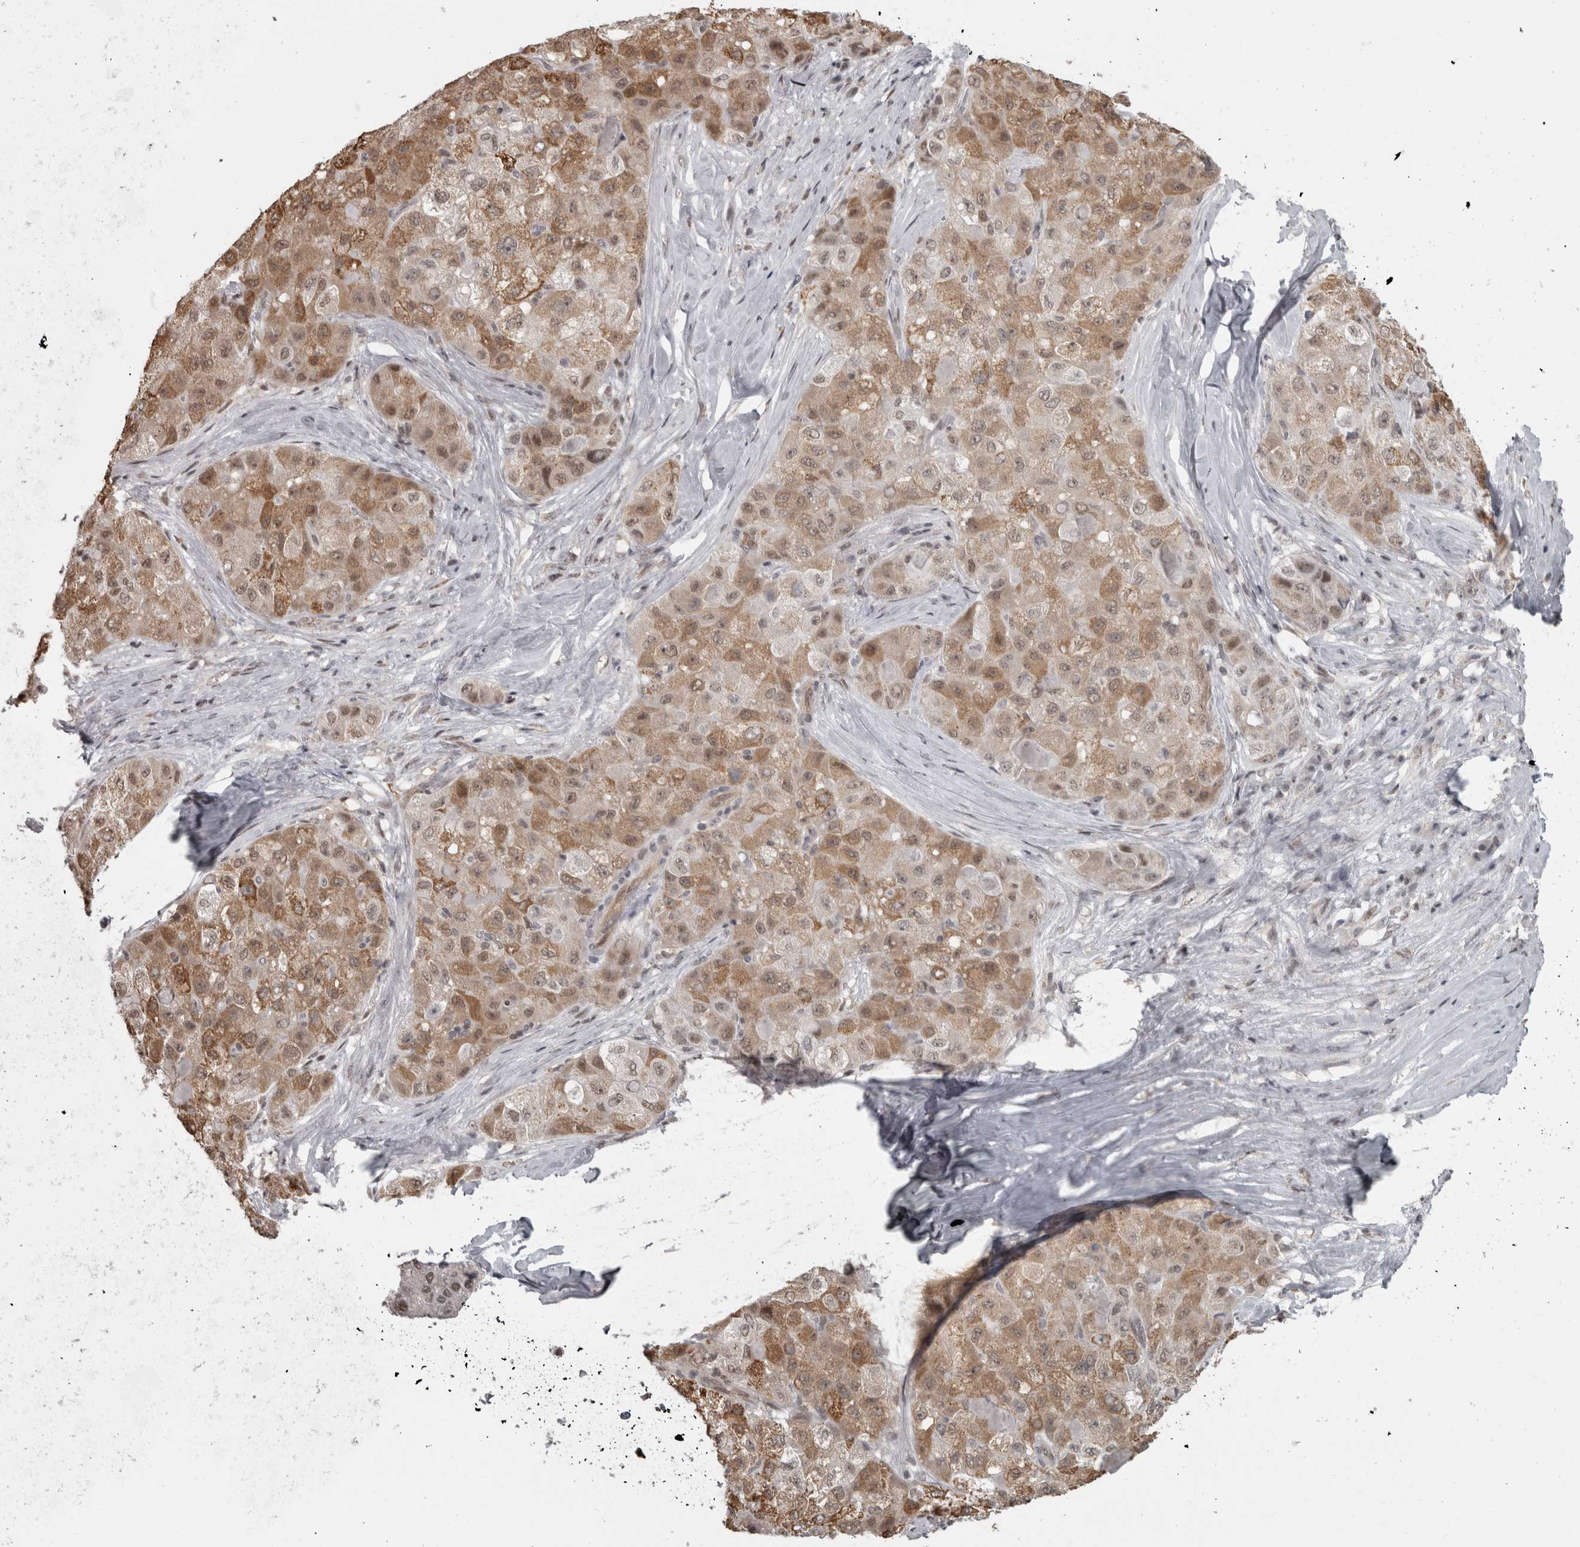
{"staining": {"intensity": "moderate", "quantity": ">75%", "location": "cytoplasmic/membranous"}, "tissue": "liver cancer", "cell_type": "Tumor cells", "image_type": "cancer", "snomed": [{"axis": "morphology", "description": "Carcinoma, Hepatocellular, NOS"}, {"axis": "topography", "description": "Liver"}], "caption": "A brown stain highlights moderate cytoplasmic/membranous expression of a protein in liver cancer (hepatocellular carcinoma) tumor cells.", "gene": "MICU3", "patient": {"sex": "male", "age": 80}}